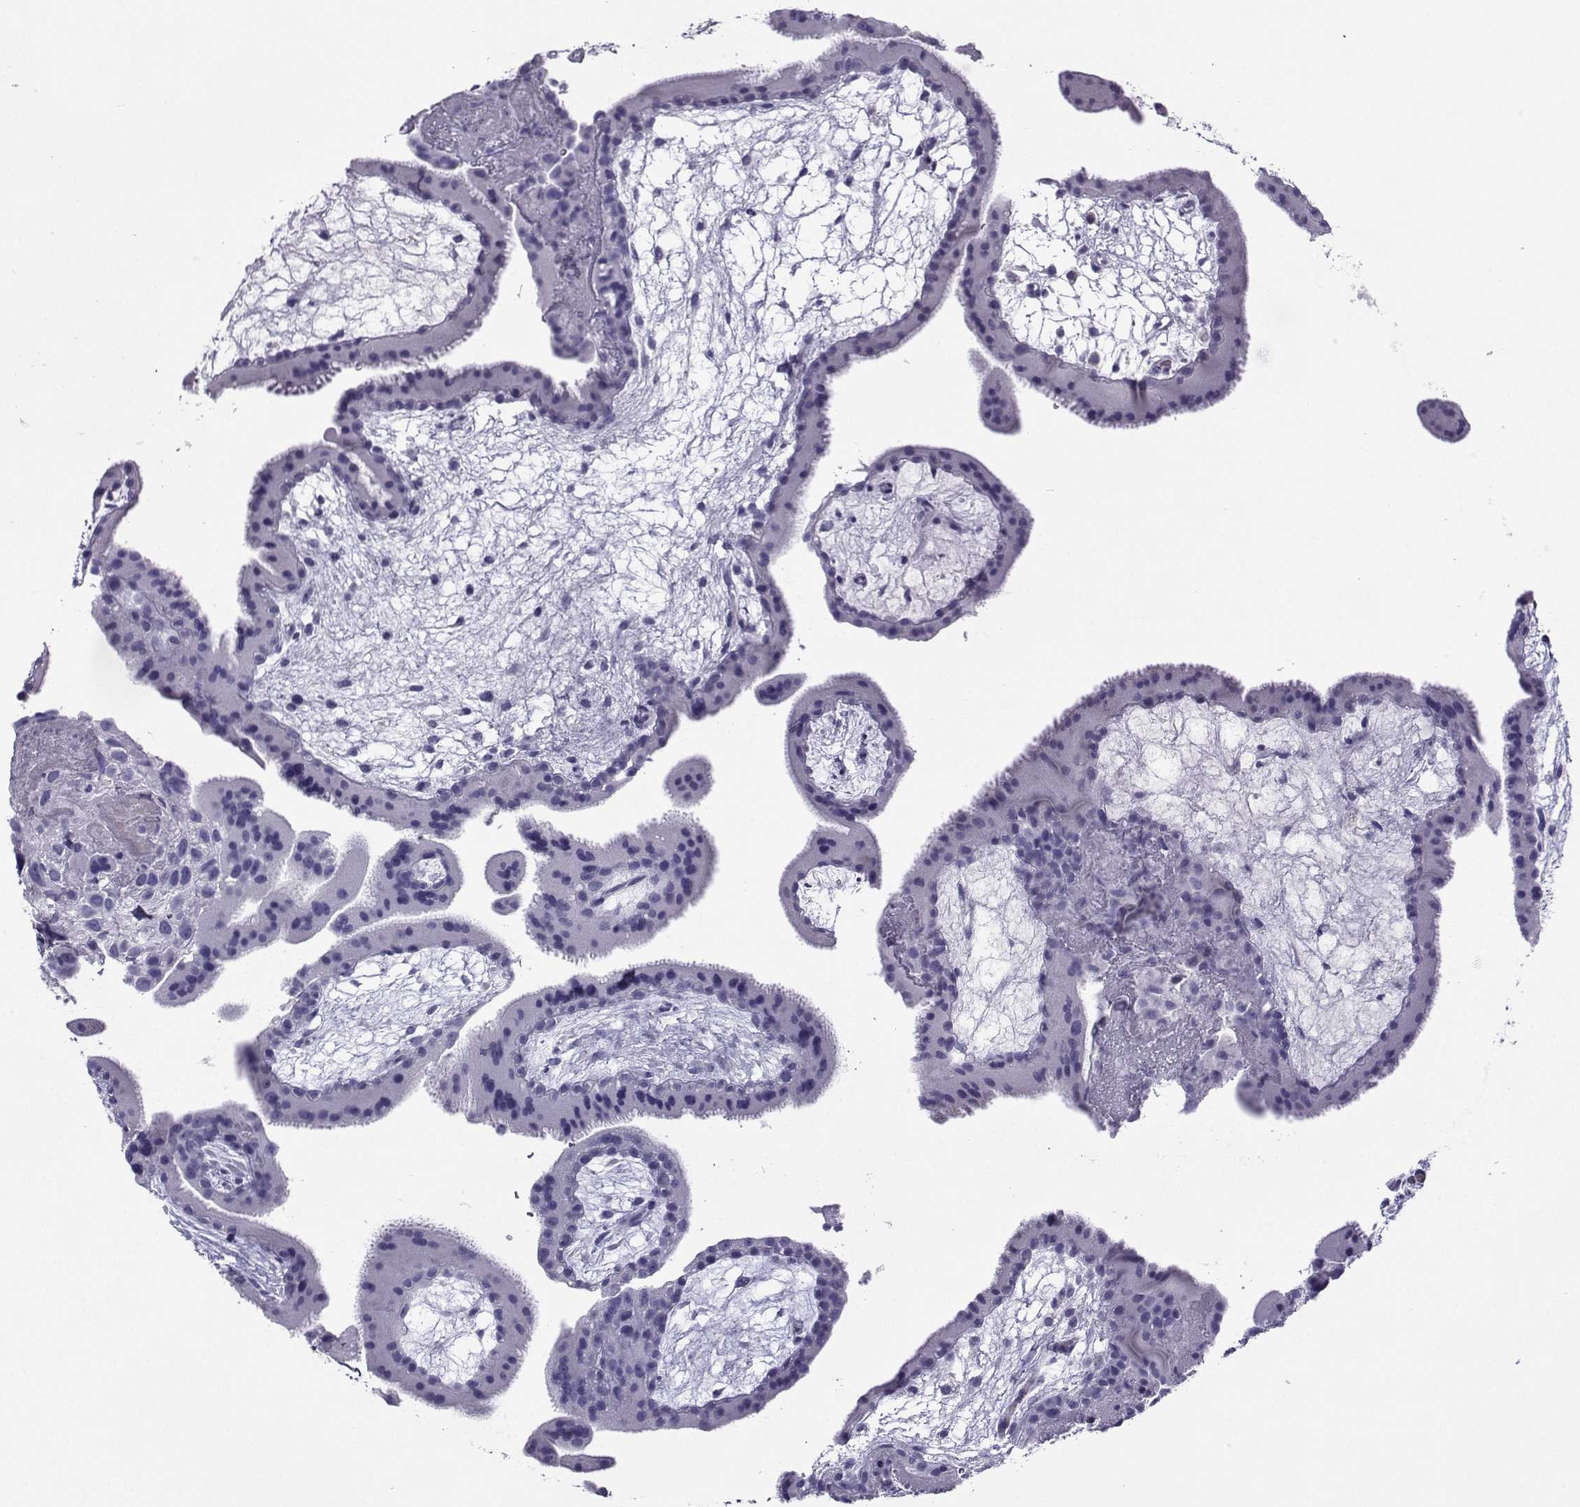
{"staining": {"intensity": "negative", "quantity": "none", "location": "none"}, "tissue": "placenta", "cell_type": "Decidual cells", "image_type": "normal", "snomed": [{"axis": "morphology", "description": "Normal tissue, NOS"}, {"axis": "topography", "description": "Placenta"}], "caption": "This is a histopathology image of immunohistochemistry staining of normal placenta, which shows no expression in decidual cells.", "gene": "CRYBB1", "patient": {"sex": "female", "age": 19}}